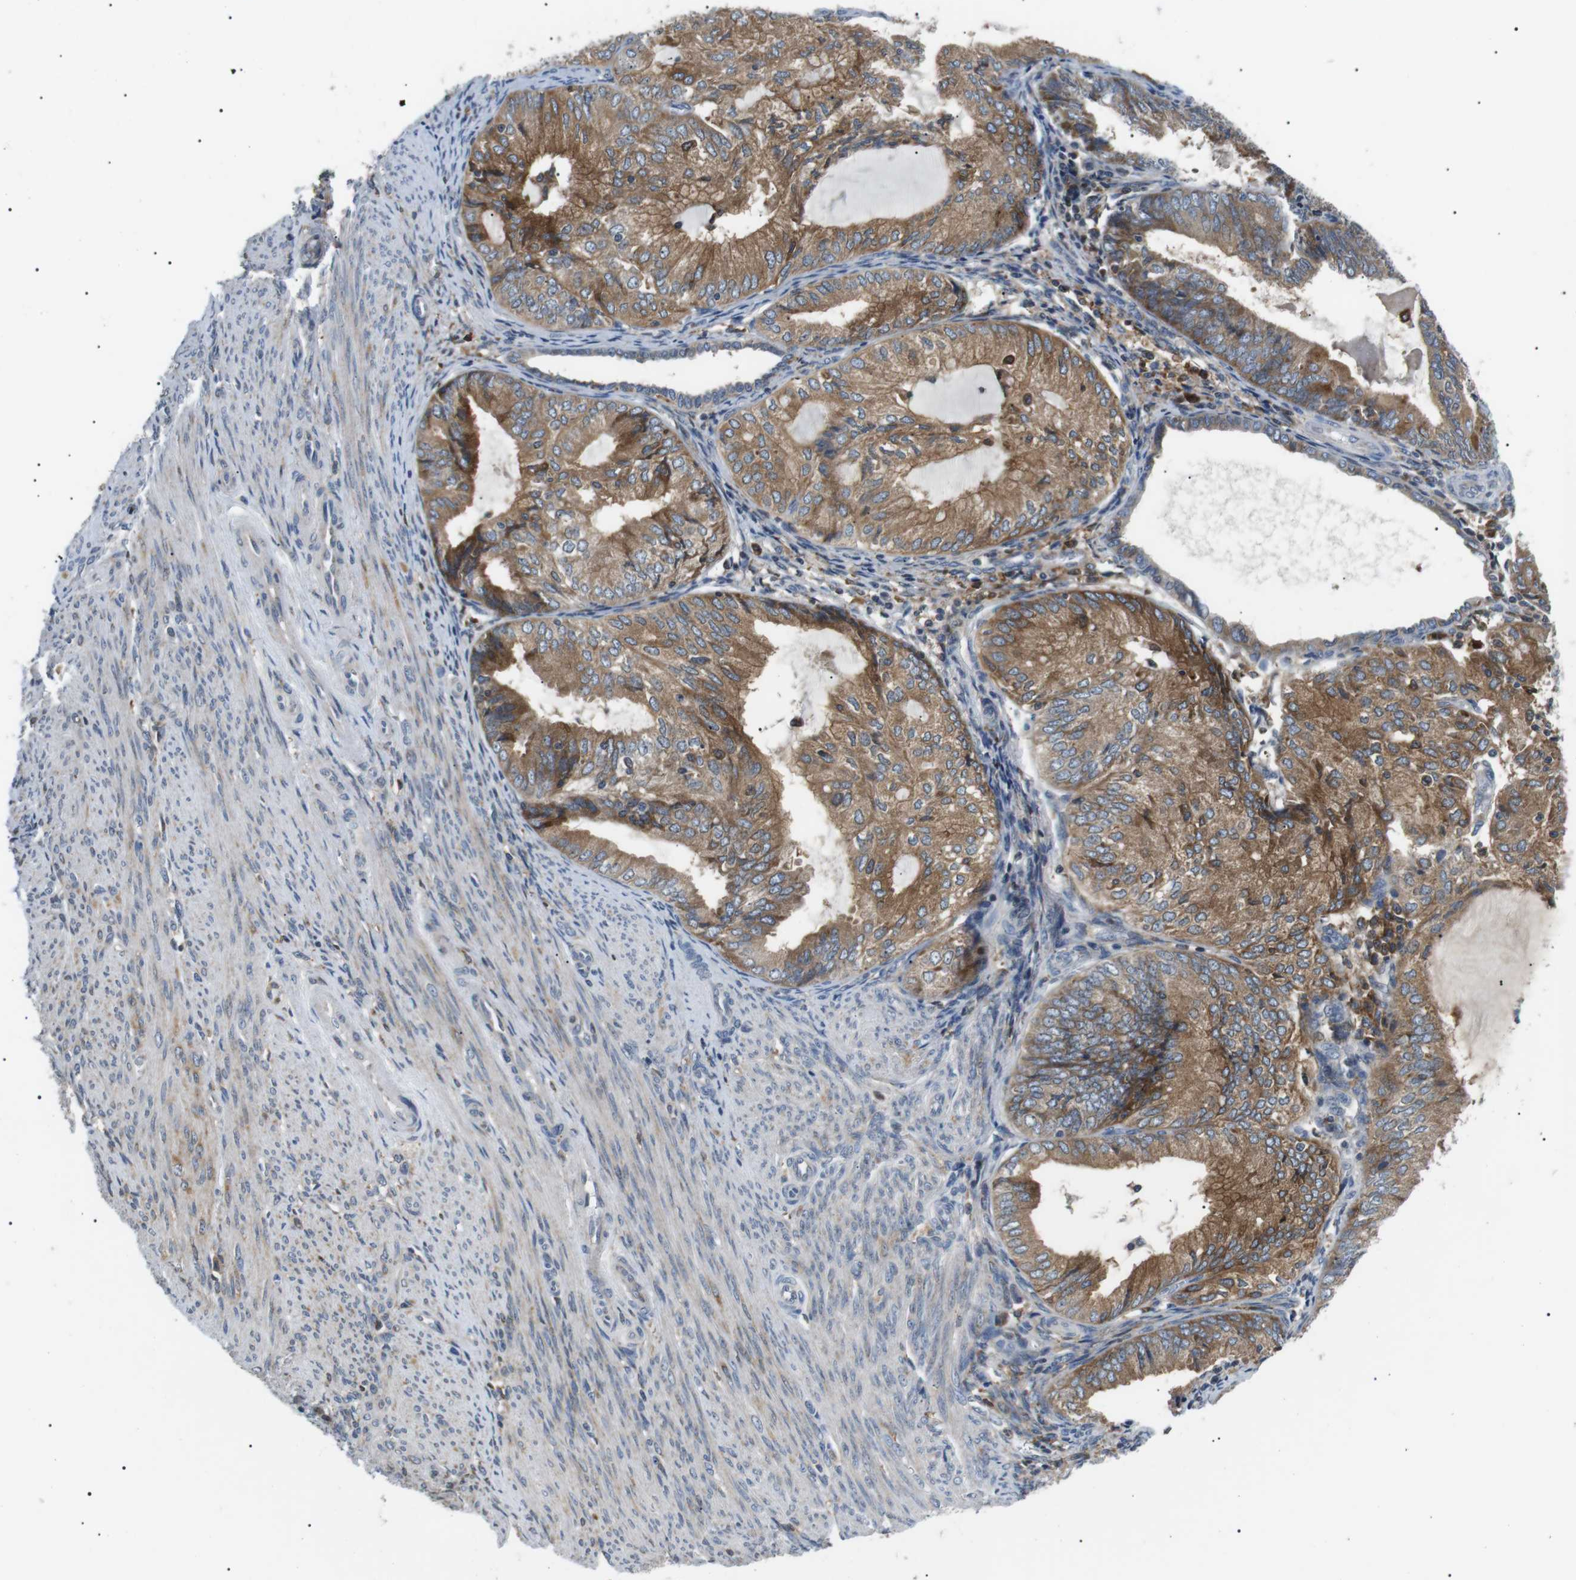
{"staining": {"intensity": "moderate", "quantity": ">75%", "location": "cytoplasmic/membranous"}, "tissue": "endometrial cancer", "cell_type": "Tumor cells", "image_type": "cancer", "snomed": [{"axis": "morphology", "description": "Adenocarcinoma, NOS"}, {"axis": "topography", "description": "Endometrium"}], "caption": "DAB (3,3'-diaminobenzidine) immunohistochemical staining of human endometrial cancer reveals moderate cytoplasmic/membranous protein expression in about >75% of tumor cells. (DAB (3,3'-diaminobenzidine) IHC, brown staining for protein, blue staining for nuclei).", "gene": "RAB9A", "patient": {"sex": "female", "age": 81}}